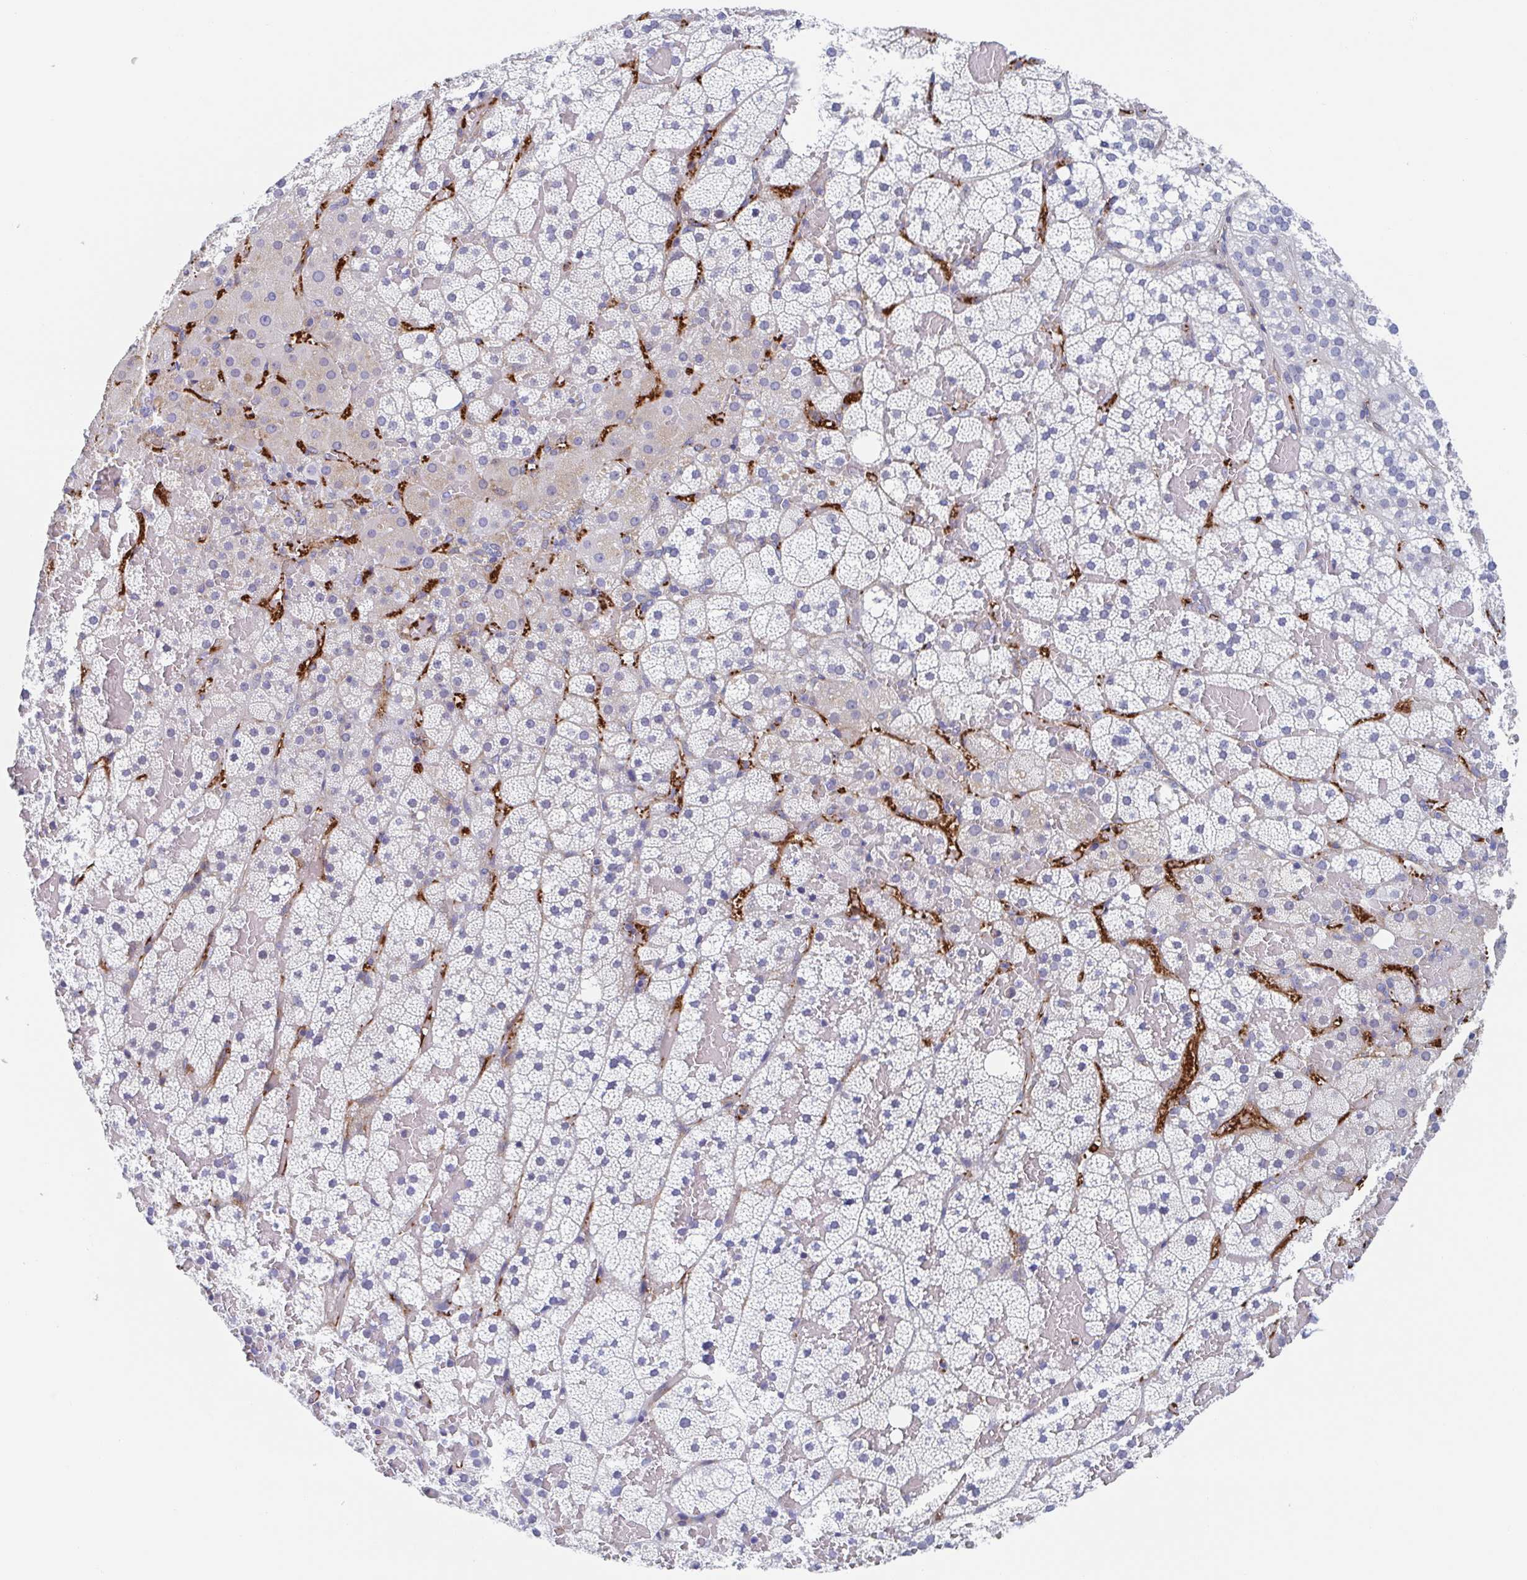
{"staining": {"intensity": "negative", "quantity": "none", "location": "none"}, "tissue": "adrenal gland", "cell_type": "Glandular cells", "image_type": "normal", "snomed": [{"axis": "morphology", "description": "Normal tissue, NOS"}, {"axis": "topography", "description": "Adrenal gland"}], "caption": "Glandular cells show no significant staining in unremarkable adrenal gland.", "gene": "KLC3", "patient": {"sex": "male", "age": 53}}